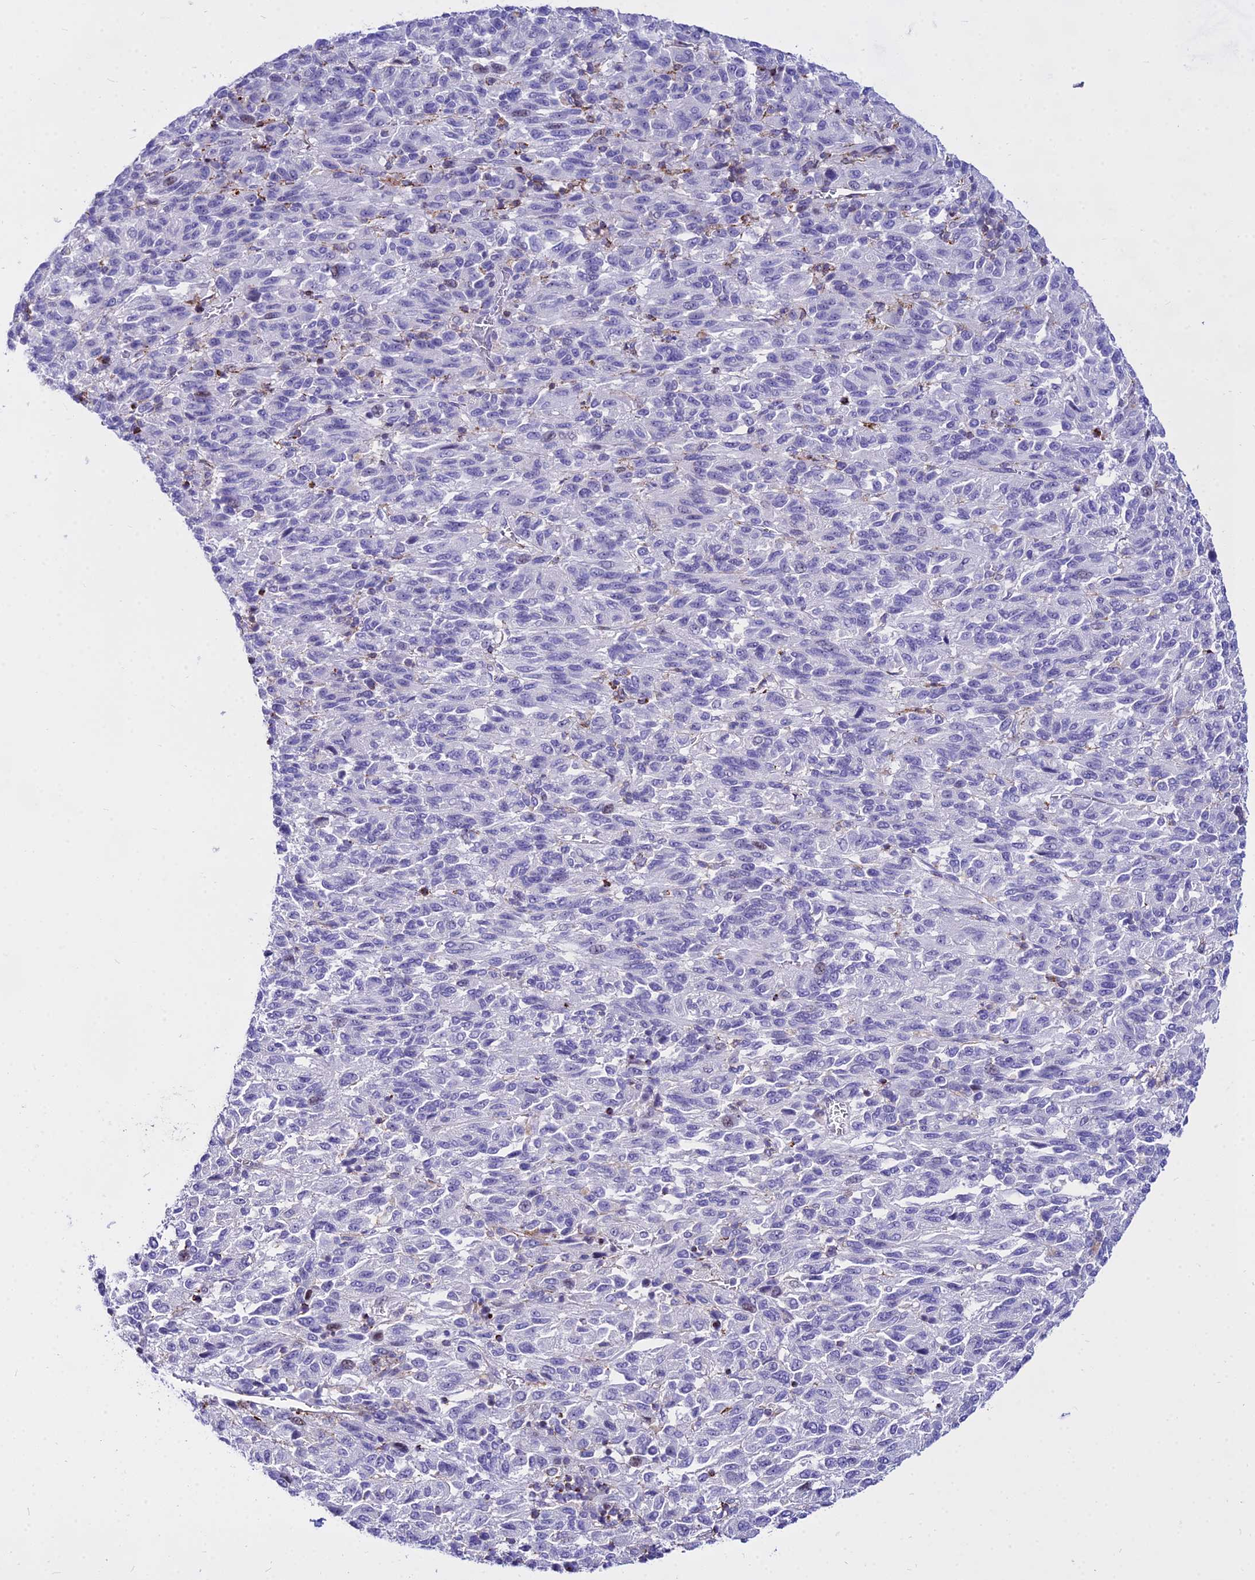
{"staining": {"intensity": "negative", "quantity": "none", "location": "none"}, "tissue": "melanoma", "cell_type": "Tumor cells", "image_type": "cancer", "snomed": [{"axis": "morphology", "description": "Malignant melanoma, Metastatic site"}, {"axis": "topography", "description": "Lung"}], "caption": "DAB (3,3'-diaminobenzidine) immunohistochemical staining of melanoma shows no significant positivity in tumor cells.", "gene": "DLX1", "patient": {"sex": "male", "age": 64}}